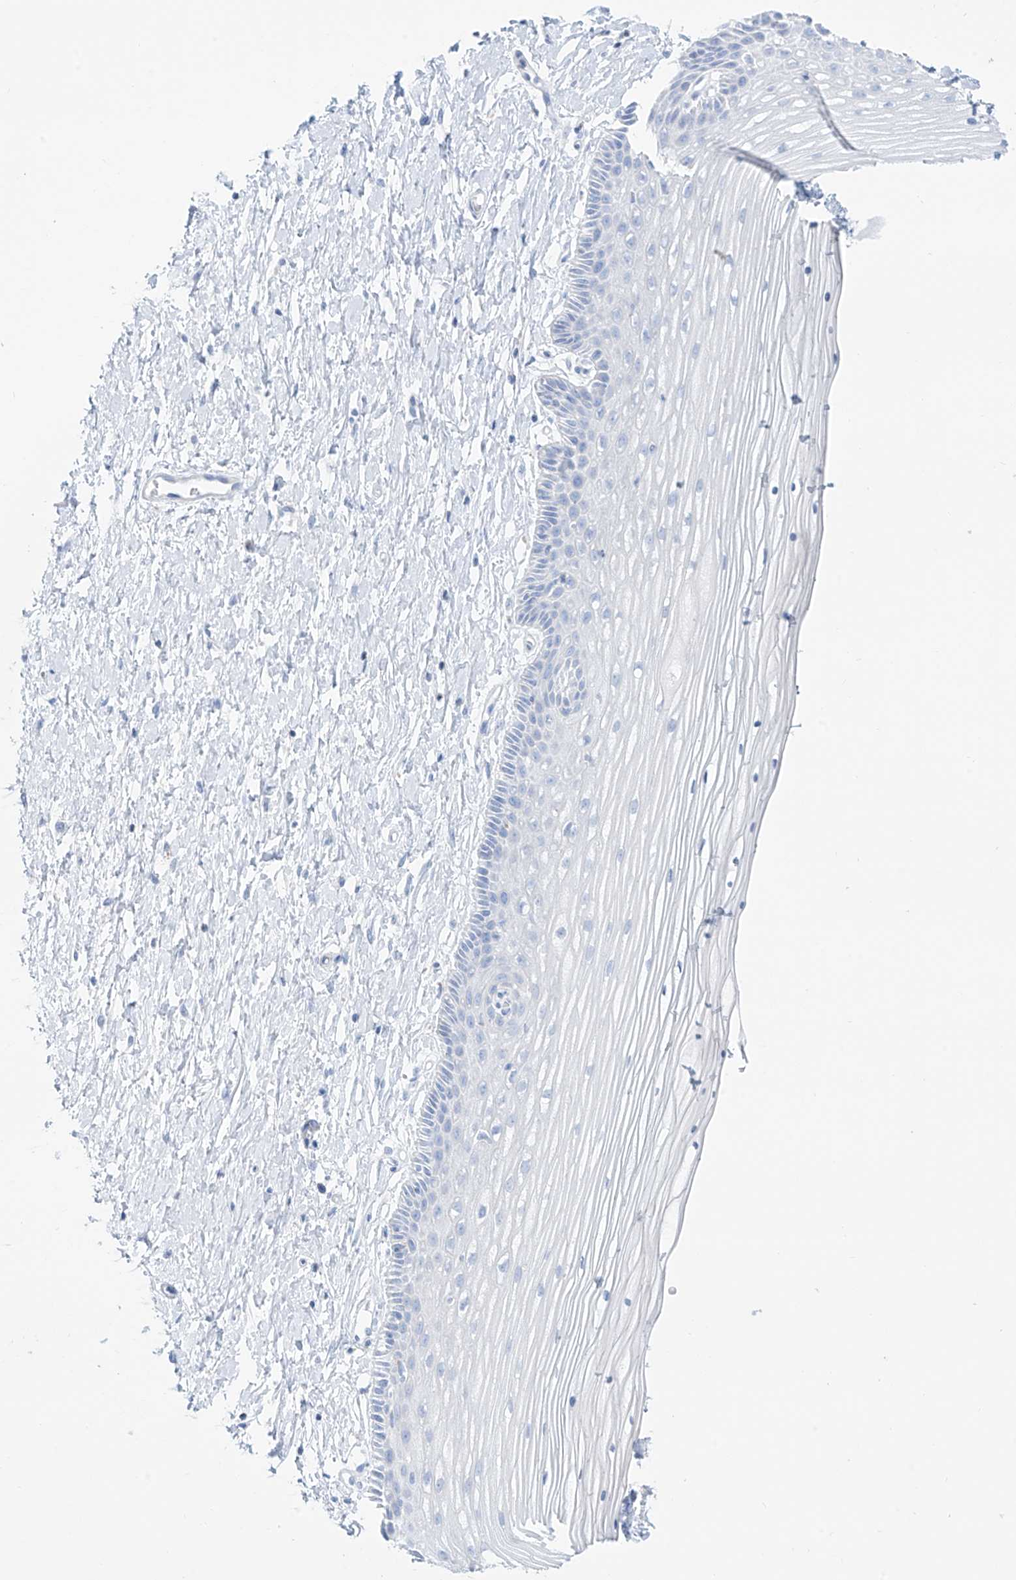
{"staining": {"intensity": "negative", "quantity": "none", "location": "none"}, "tissue": "vagina", "cell_type": "Squamous epithelial cells", "image_type": "normal", "snomed": [{"axis": "morphology", "description": "Normal tissue, NOS"}, {"axis": "topography", "description": "Vagina"}, {"axis": "topography", "description": "Cervix"}], "caption": "High magnification brightfield microscopy of unremarkable vagina stained with DAB (3,3'-diaminobenzidine) (brown) and counterstained with hematoxylin (blue): squamous epithelial cells show no significant expression. (DAB immunohistochemistry (IHC) visualized using brightfield microscopy, high magnification).", "gene": "SLC26A3", "patient": {"sex": "female", "age": 40}}